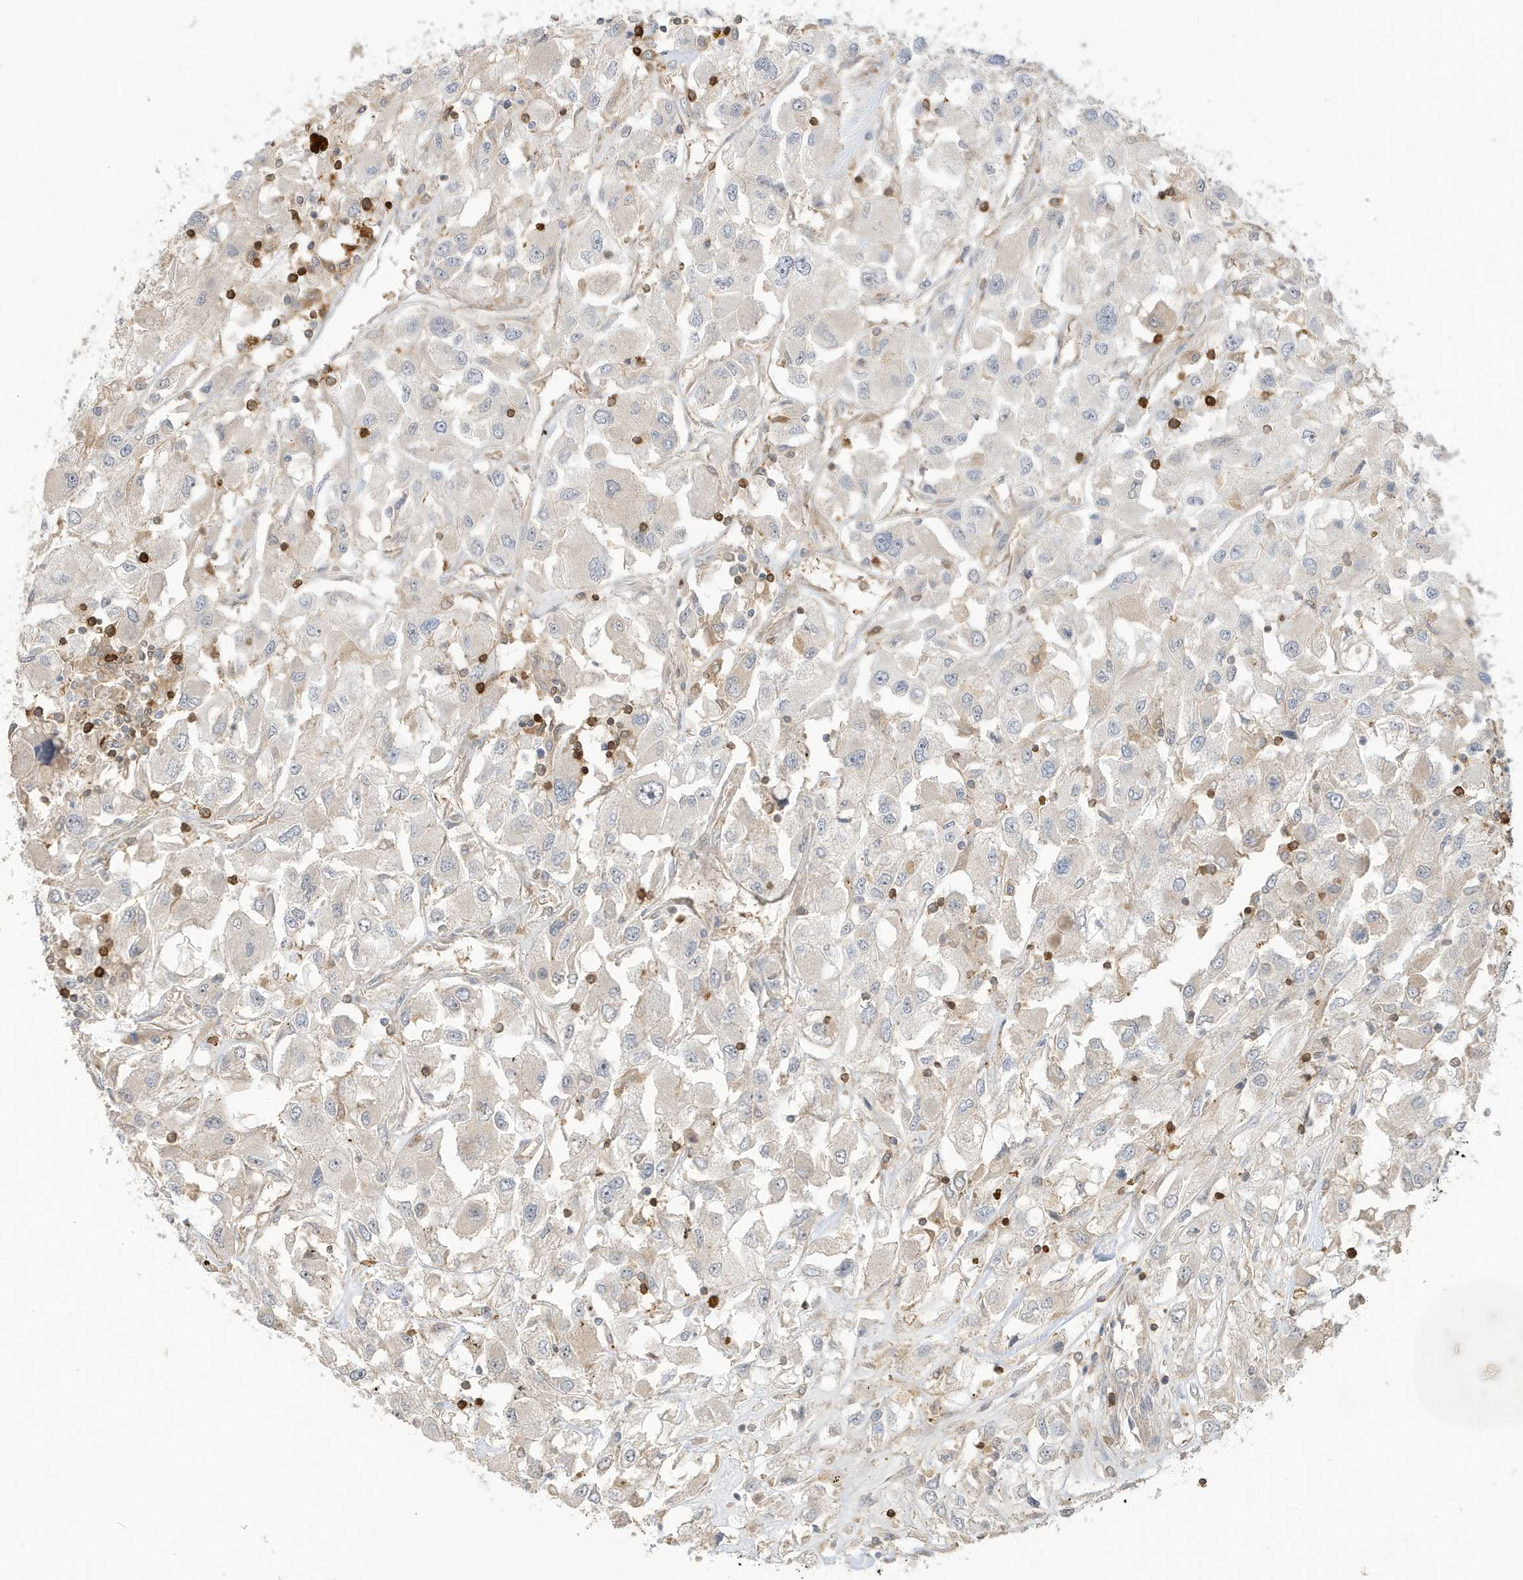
{"staining": {"intensity": "negative", "quantity": "none", "location": "none"}, "tissue": "renal cancer", "cell_type": "Tumor cells", "image_type": "cancer", "snomed": [{"axis": "morphology", "description": "Adenocarcinoma, NOS"}, {"axis": "topography", "description": "Kidney"}], "caption": "IHC image of neoplastic tissue: human renal adenocarcinoma stained with DAB shows no significant protein expression in tumor cells.", "gene": "TAB3", "patient": {"sex": "female", "age": 52}}